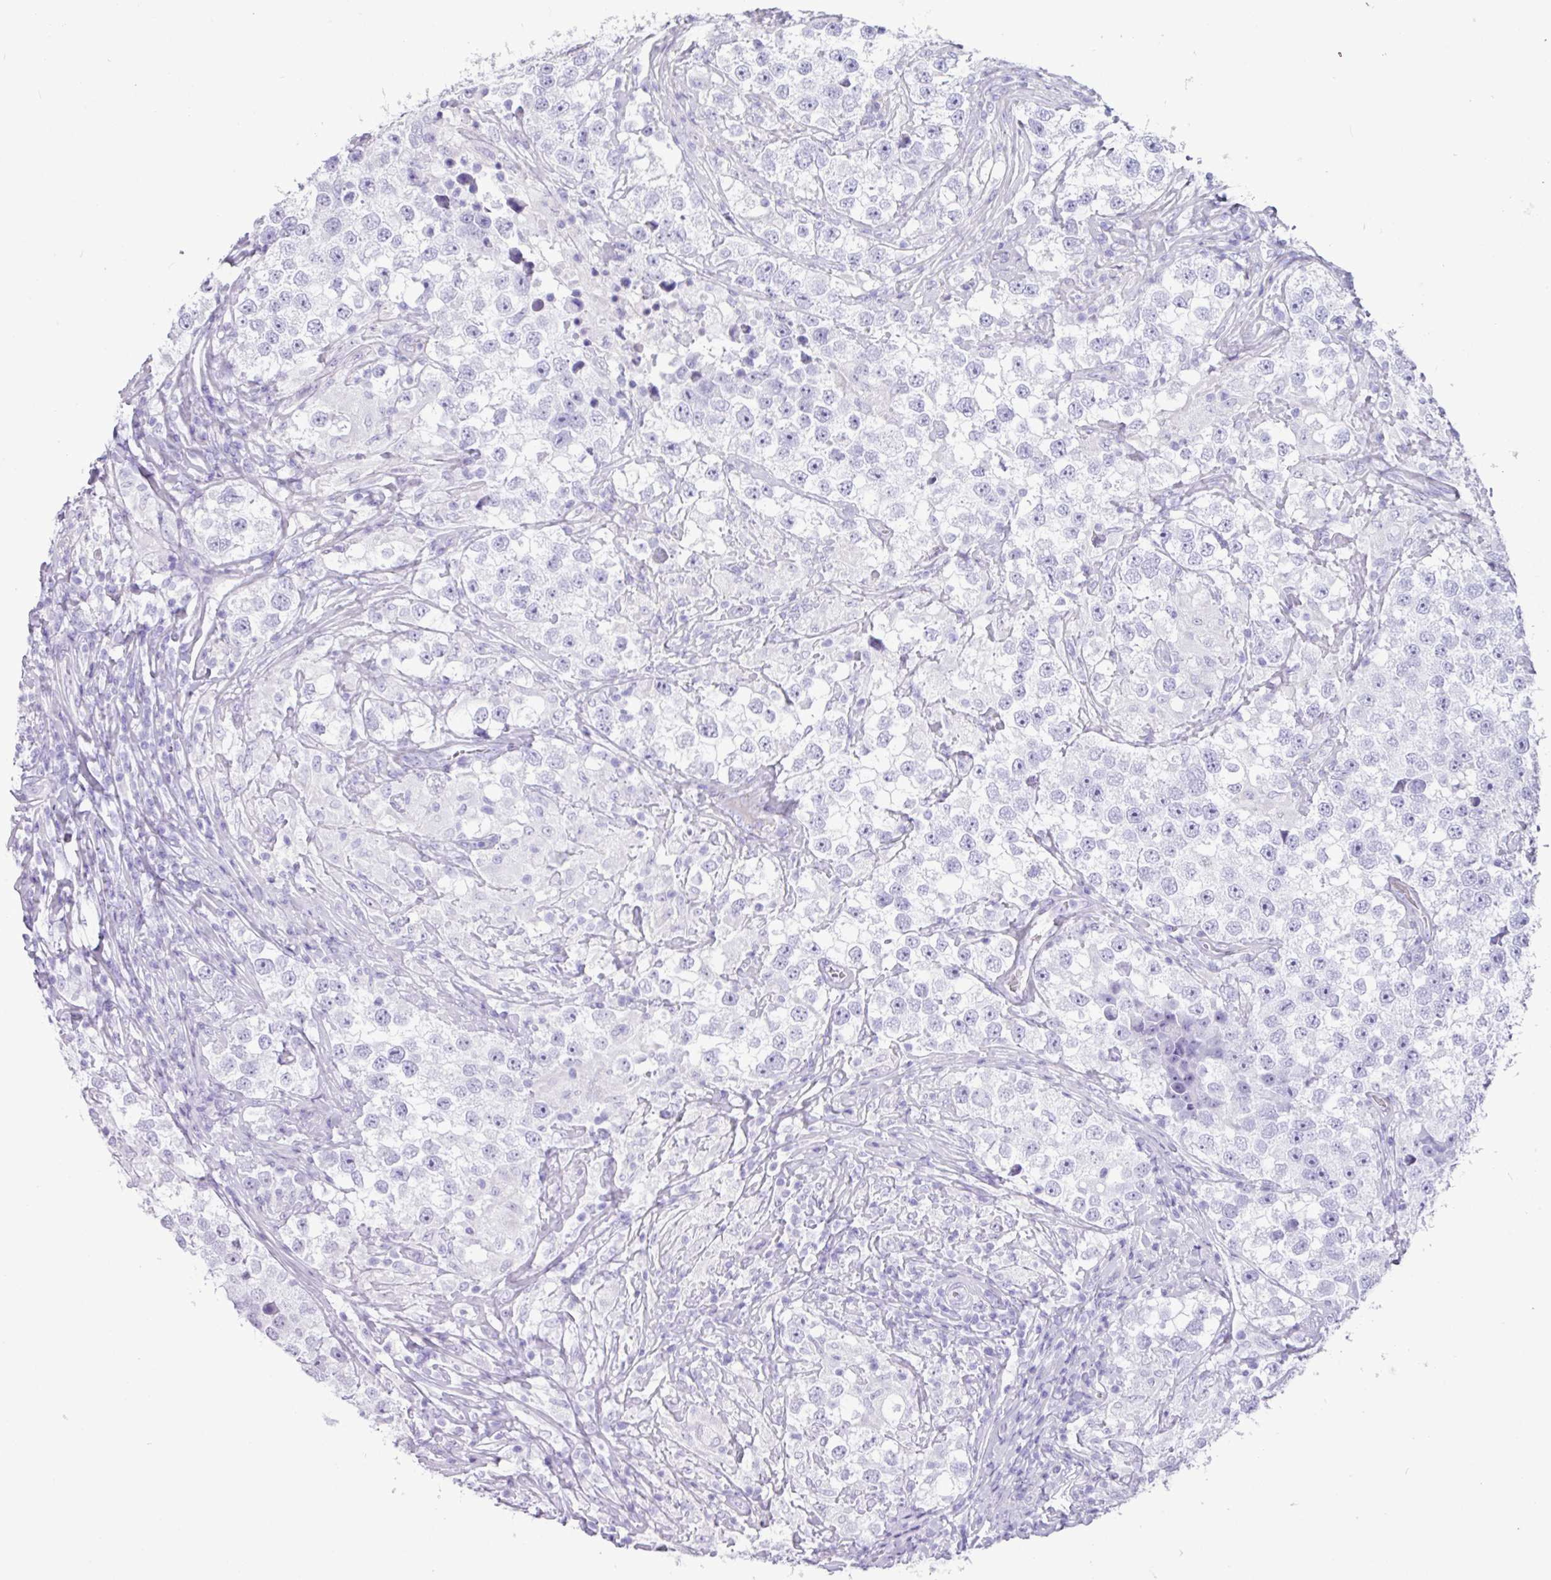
{"staining": {"intensity": "negative", "quantity": "none", "location": "none"}, "tissue": "testis cancer", "cell_type": "Tumor cells", "image_type": "cancer", "snomed": [{"axis": "morphology", "description": "Seminoma, NOS"}, {"axis": "topography", "description": "Testis"}], "caption": "Testis cancer (seminoma) was stained to show a protein in brown. There is no significant positivity in tumor cells.", "gene": "CKMT2", "patient": {"sex": "male", "age": 46}}